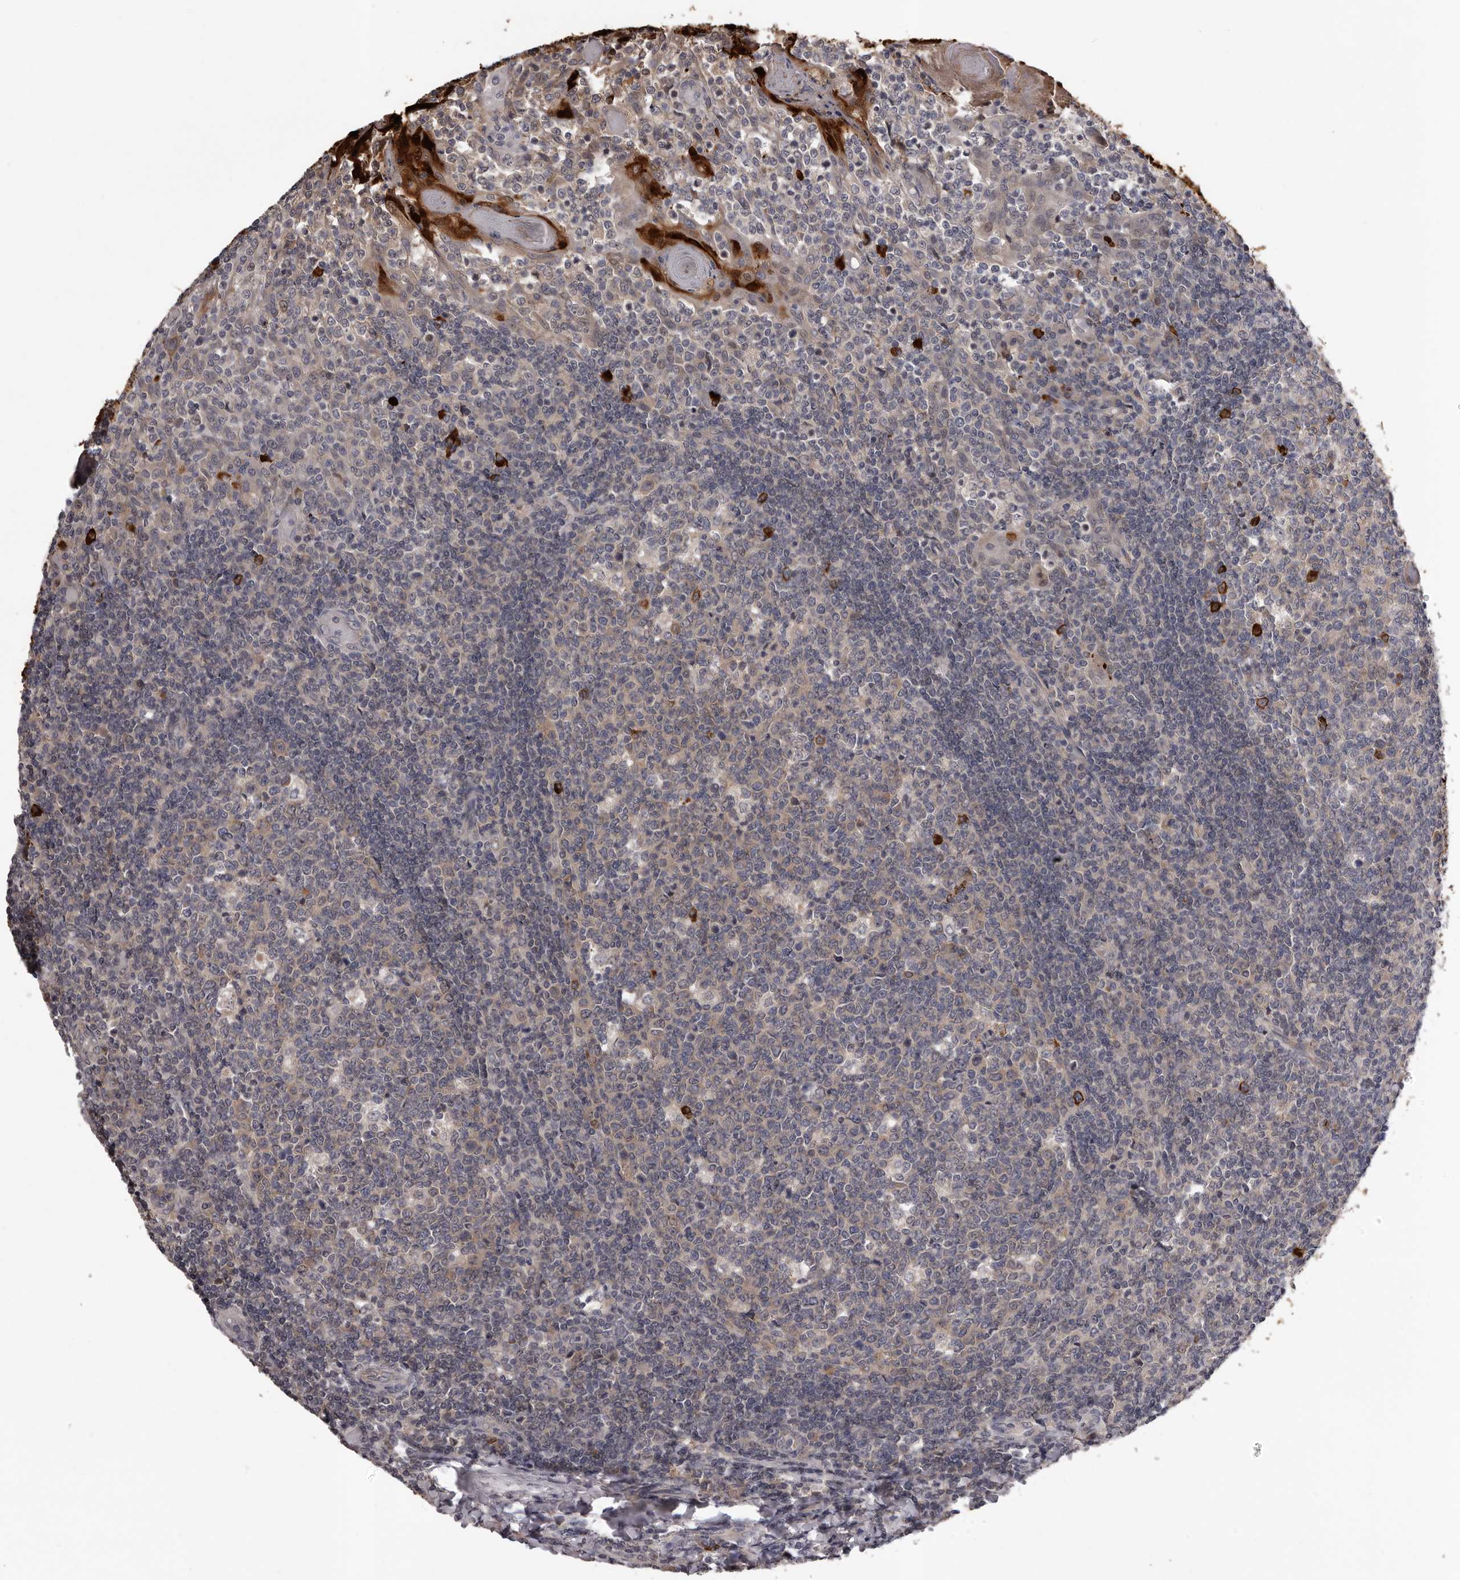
{"staining": {"intensity": "strong", "quantity": "<25%", "location": "cytoplasmic/membranous"}, "tissue": "tonsil", "cell_type": "Germinal center cells", "image_type": "normal", "snomed": [{"axis": "morphology", "description": "Normal tissue, NOS"}, {"axis": "topography", "description": "Tonsil"}], "caption": "About <25% of germinal center cells in normal human tonsil exhibit strong cytoplasmic/membranous protein expression as visualized by brown immunohistochemical staining.", "gene": "MED8", "patient": {"sex": "female", "age": 19}}